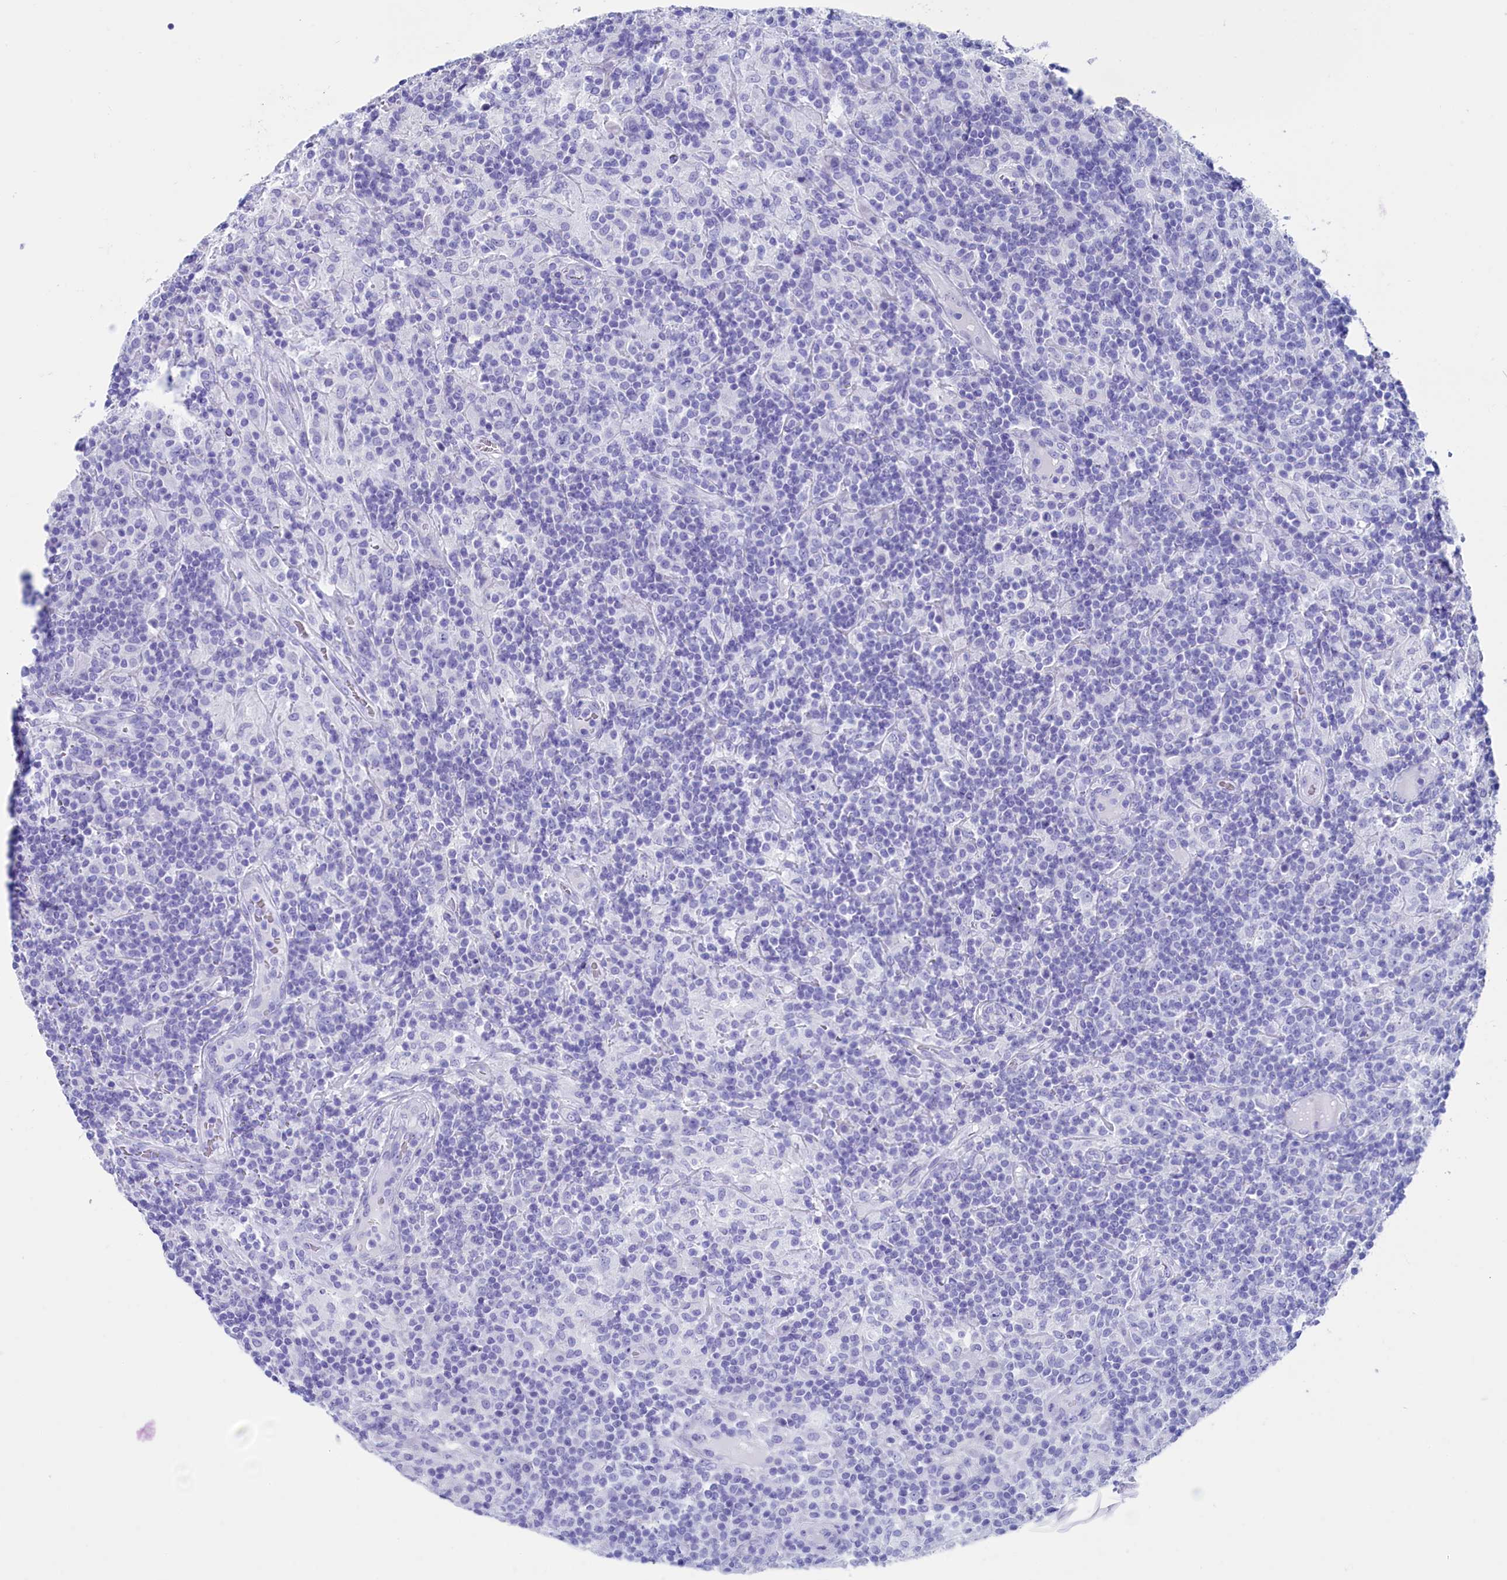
{"staining": {"intensity": "negative", "quantity": "none", "location": "none"}, "tissue": "lymphoma", "cell_type": "Tumor cells", "image_type": "cancer", "snomed": [{"axis": "morphology", "description": "Hodgkin's disease, NOS"}, {"axis": "topography", "description": "Lymph node"}], "caption": "The histopathology image reveals no significant expression in tumor cells of Hodgkin's disease. Nuclei are stained in blue.", "gene": "ANKRD29", "patient": {"sex": "male", "age": 70}}